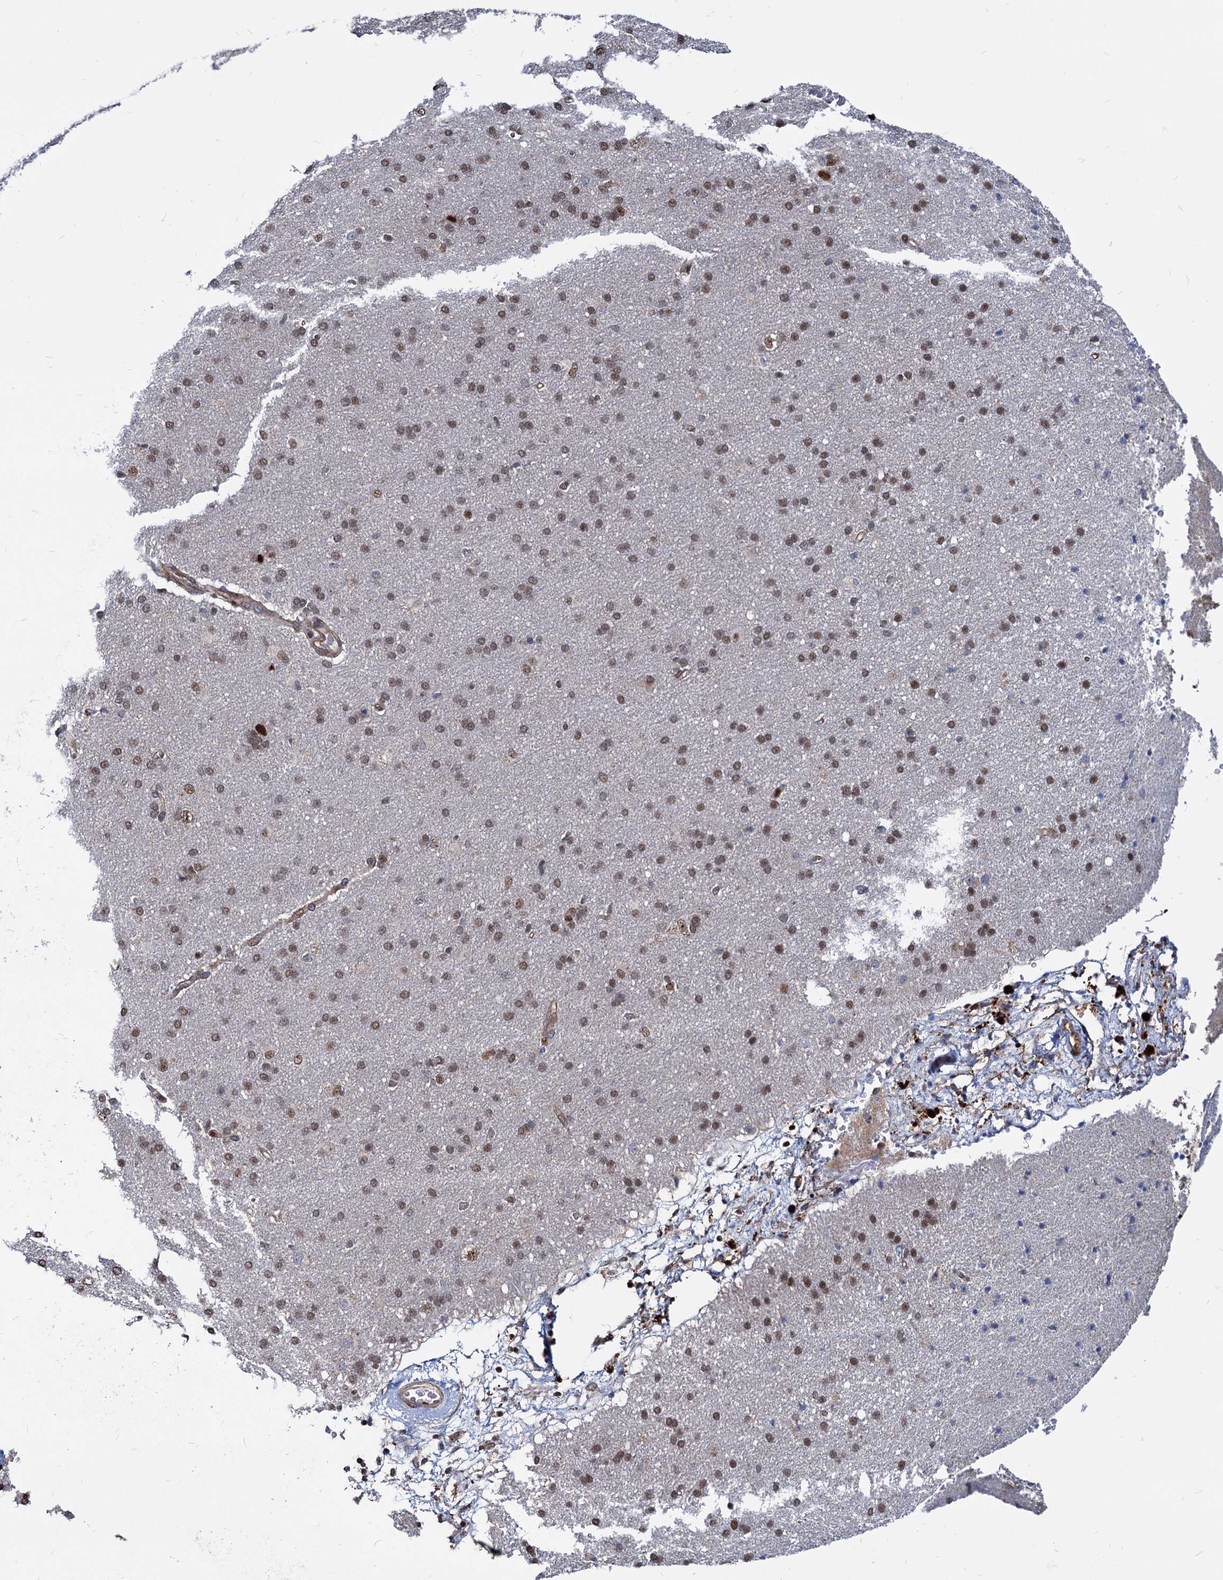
{"staining": {"intensity": "negative", "quantity": "none", "location": "none"}, "tissue": "cerebral cortex", "cell_type": "Endothelial cells", "image_type": "normal", "snomed": [{"axis": "morphology", "description": "Normal tissue, NOS"}, {"axis": "topography", "description": "Cerebral cortex"}], "caption": "Micrograph shows no protein expression in endothelial cells of unremarkable cerebral cortex.", "gene": "UBLCP1", "patient": {"sex": "male", "age": 62}}